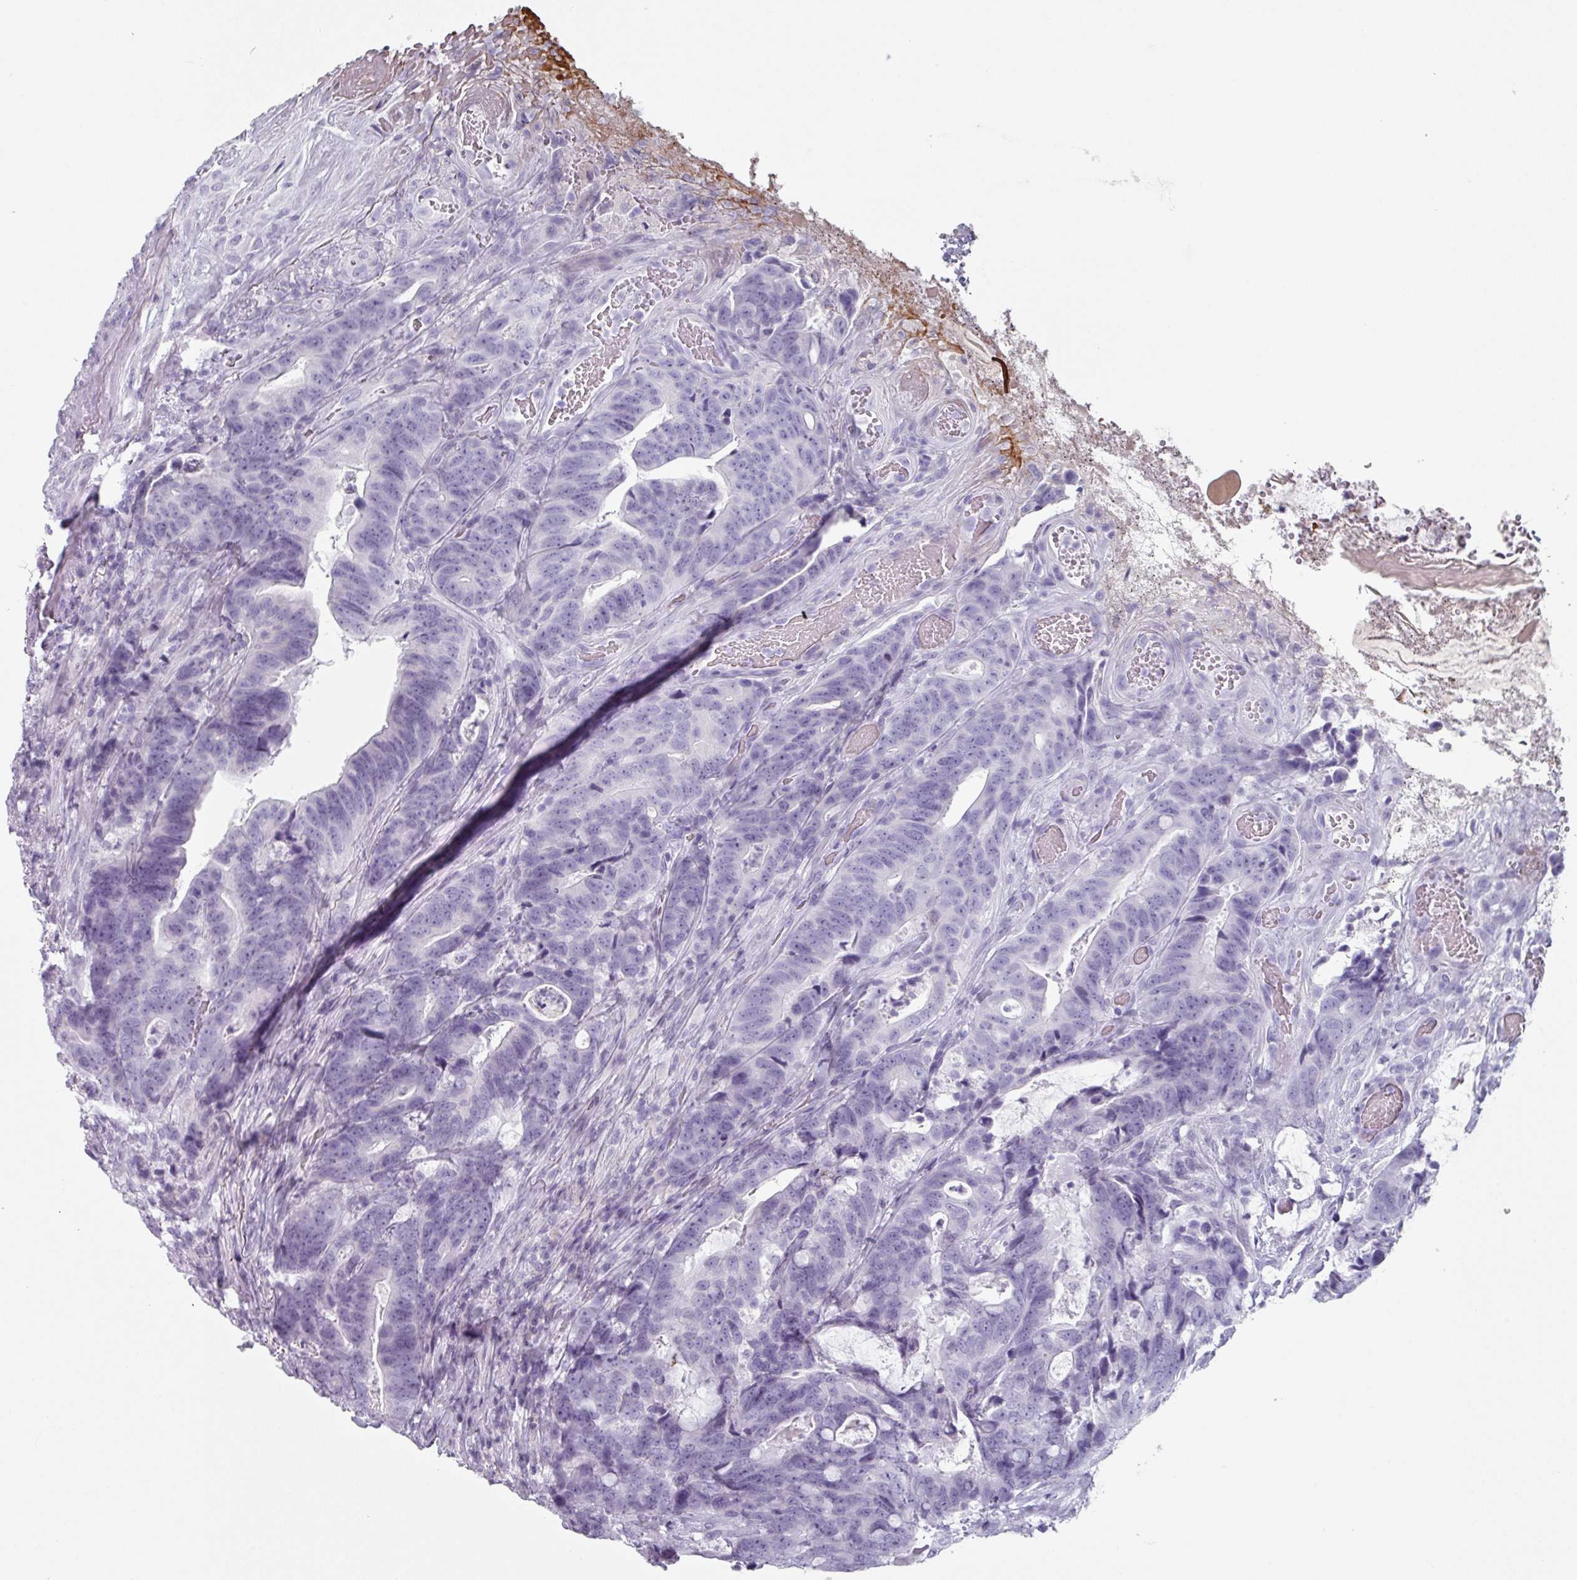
{"staining": {"intensity": "negative", "quantity": "none", "location": "none"}, "tissue": "colorectal cancer", "cell_type": "Tumor cells", "image_type": "cancer", "snomed": [{"axis": "morphology", "description": "Adenocarcinoma, NOS"}, {"axis": "topography", "description": "Colon"}], "caption": "This photomicrograph is of colorectal adenocarcinoma stained with IHC to label a protein in brown with the nuclei are counter-stained blue. There is no expression in tumor cells. (DAB IHC visualized using brightfield microscopy, high magnification).", "gene": "SLC35G2", "patient": {"sex": "female", "age": 82}}